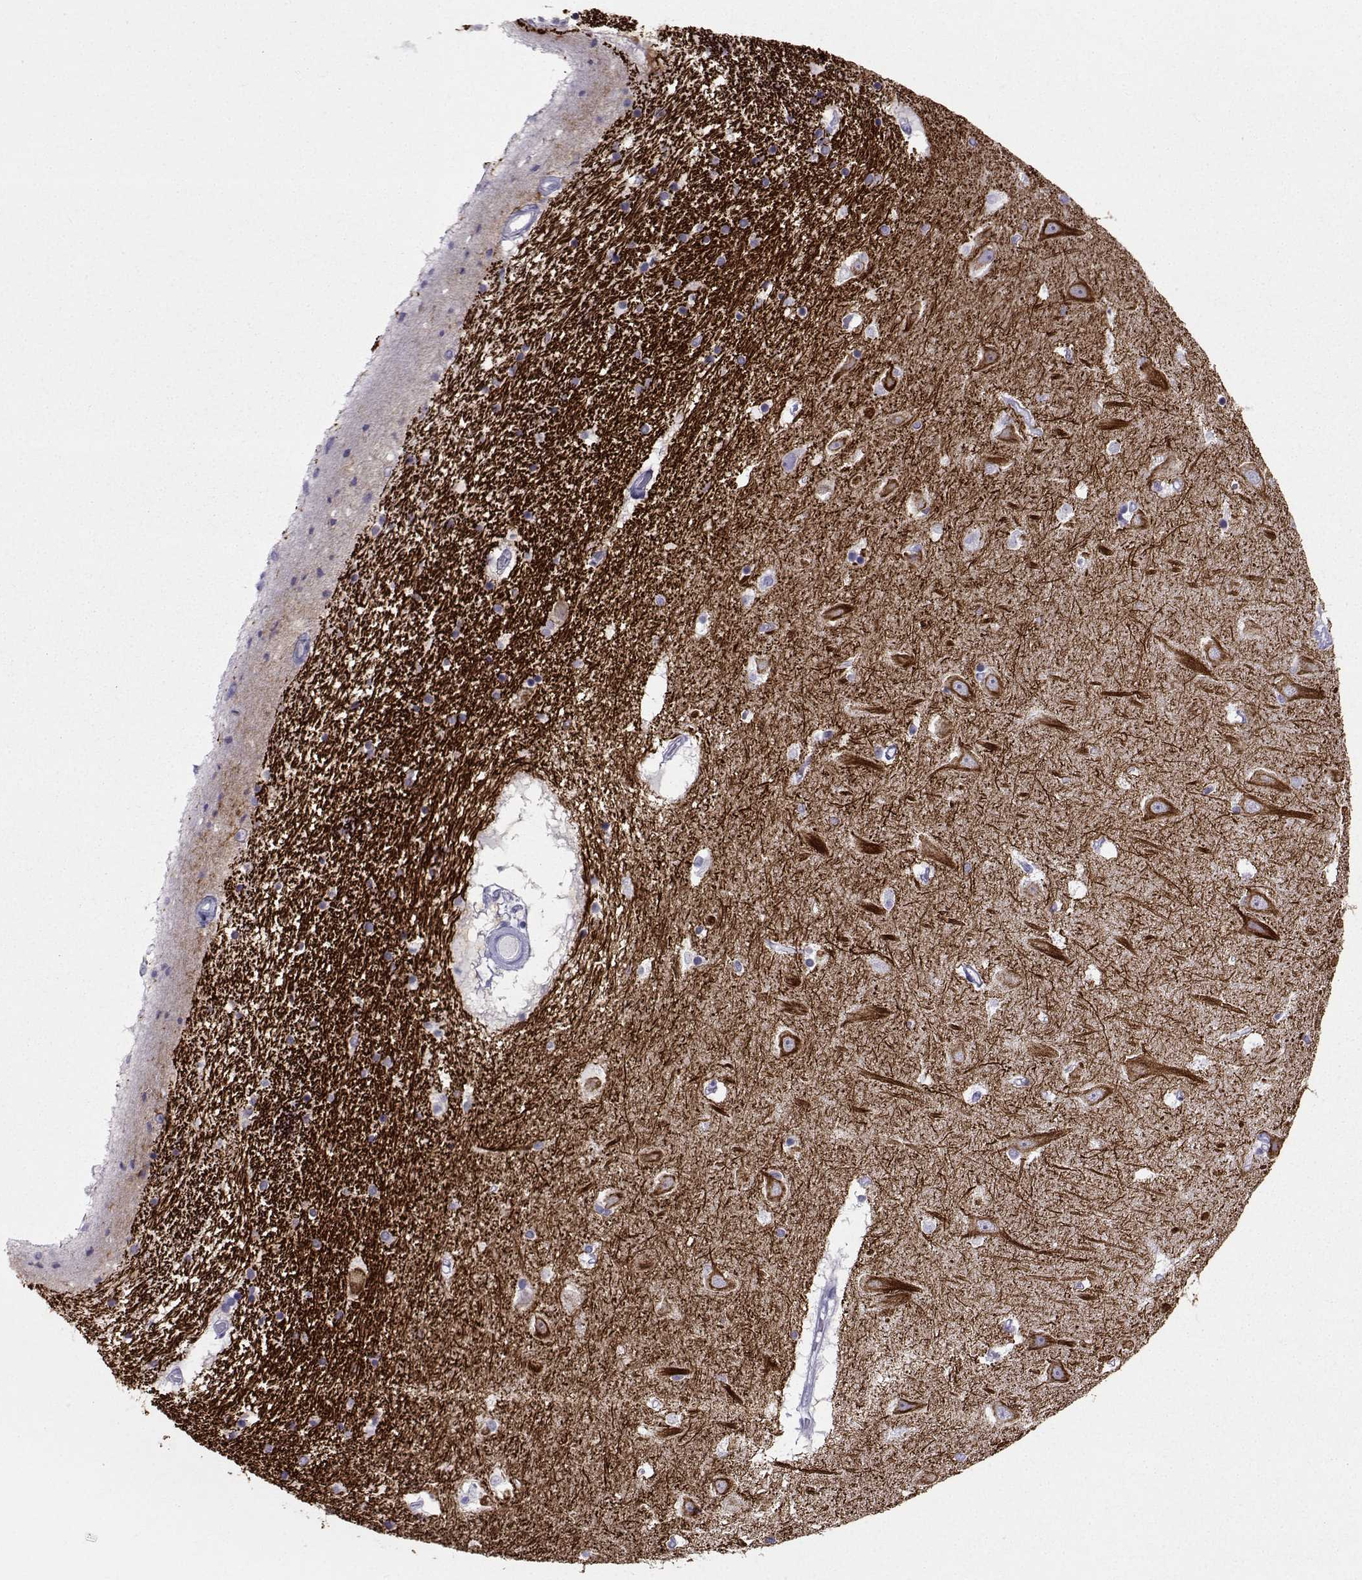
{"staining": {"intensity": "negative", "quantity": "none", "location": "none"}, "tissue": "hippocampus", "cell_type": "Glial cells", "image_type": "normal", "snomed": [{"axis": "morphology", "description": "Normal tissue, NOS"}, {"axis": "topography", "description": "Hippocampus"}], "caption": "Micrograph shows no significant protein staining in glial cells of benign hippocampus.", "gene": "NEFL", "patient": {"sex": "male", "age": 44}}